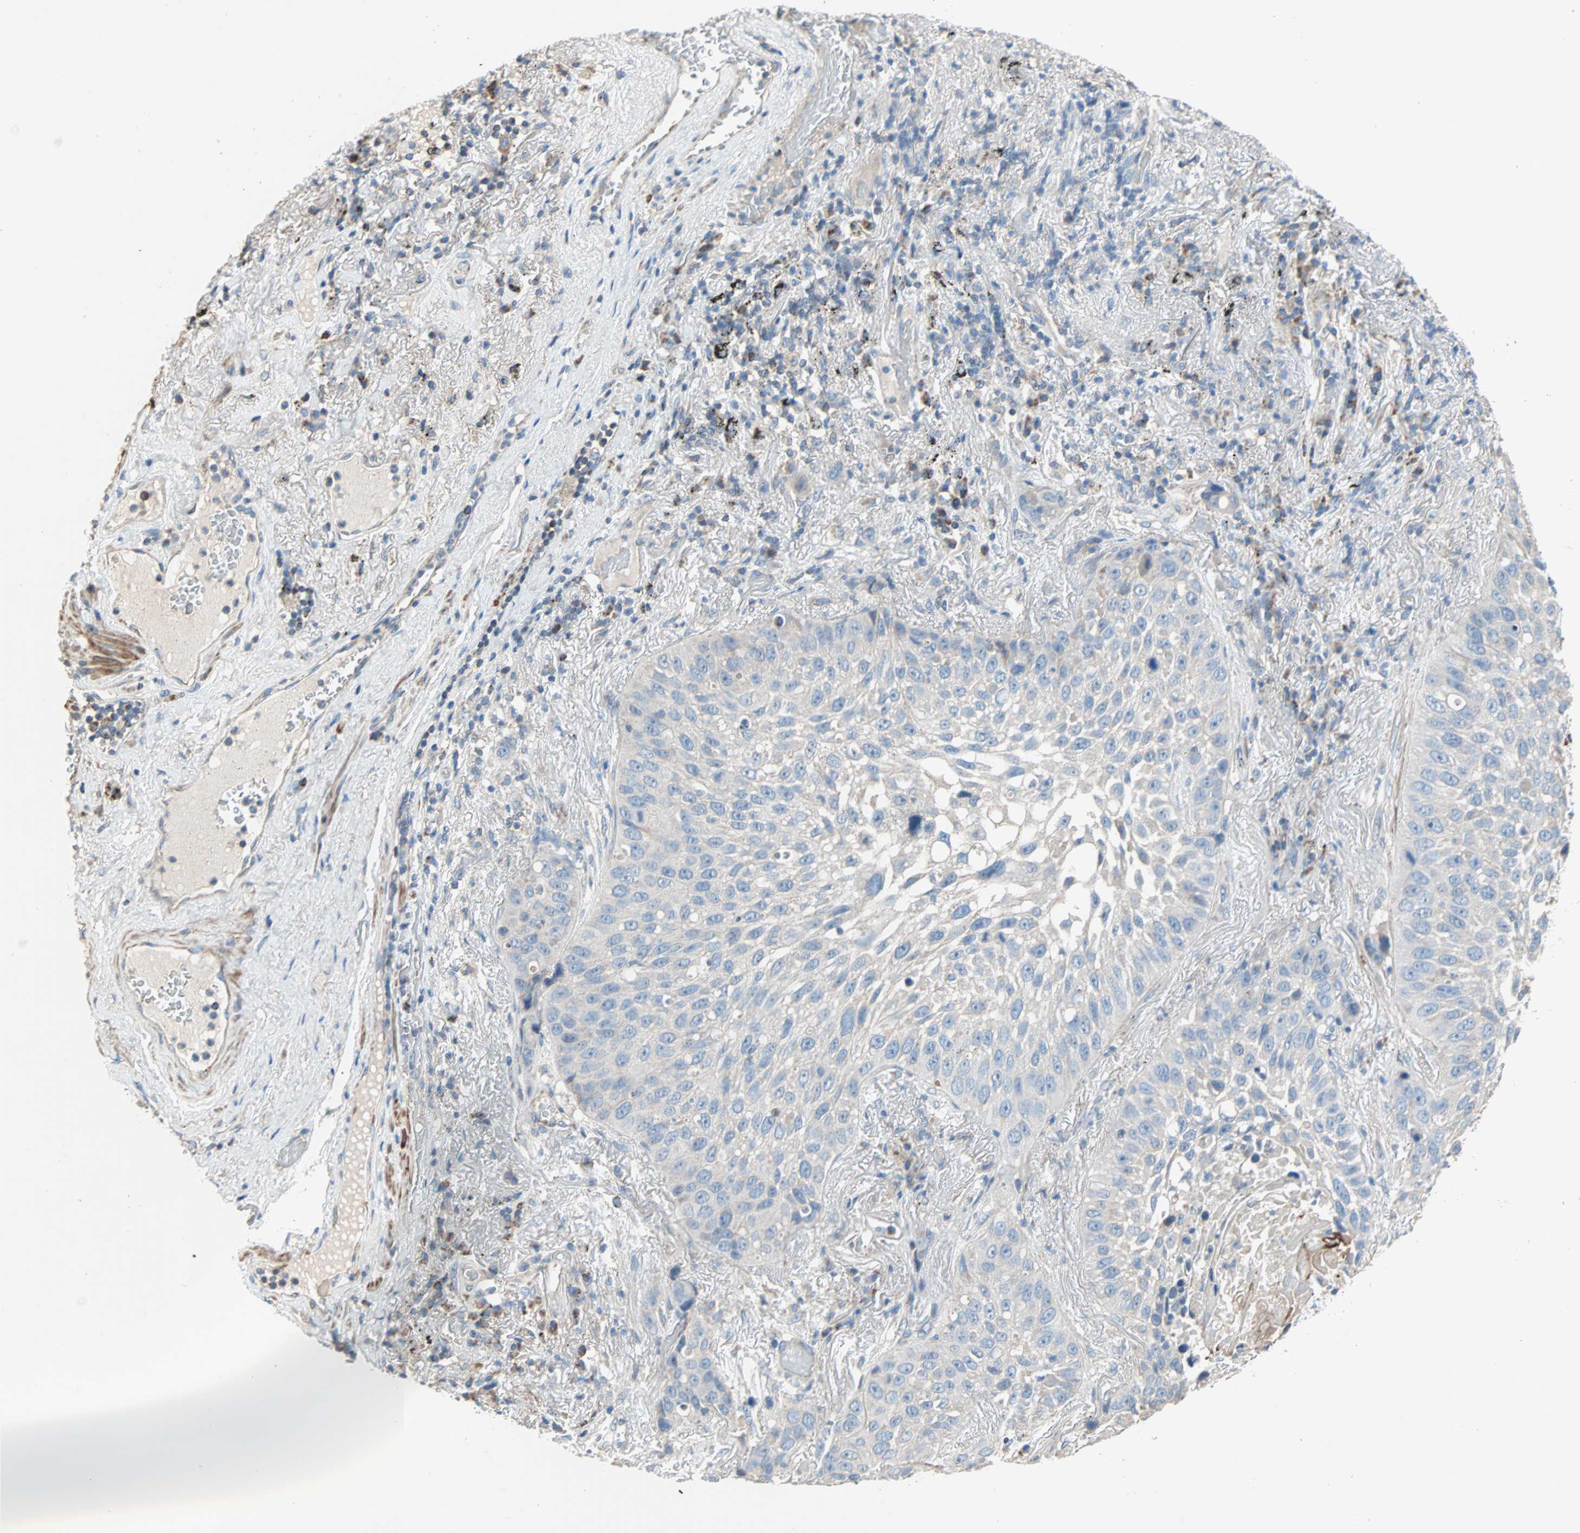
{"staining": {"intensity": "negative", "quantity": "none", "location": "none"}, "tissue": "lung cancer", "cell_type": "Tumor cells", "image_type": "cancer", "snomed": [{"axis": "morphology", "description": "Squamous cell carcinoma, NOS"}, {"axis": "topography", "description": "Lung"}], "caption": "Lung cancer (squamous cell carcinoma) stained for a protein using immunohistochemistry shows no expression tumor cells.", "gene": "ACVRL1", "patient": {"sex": "male", "age": 57}}